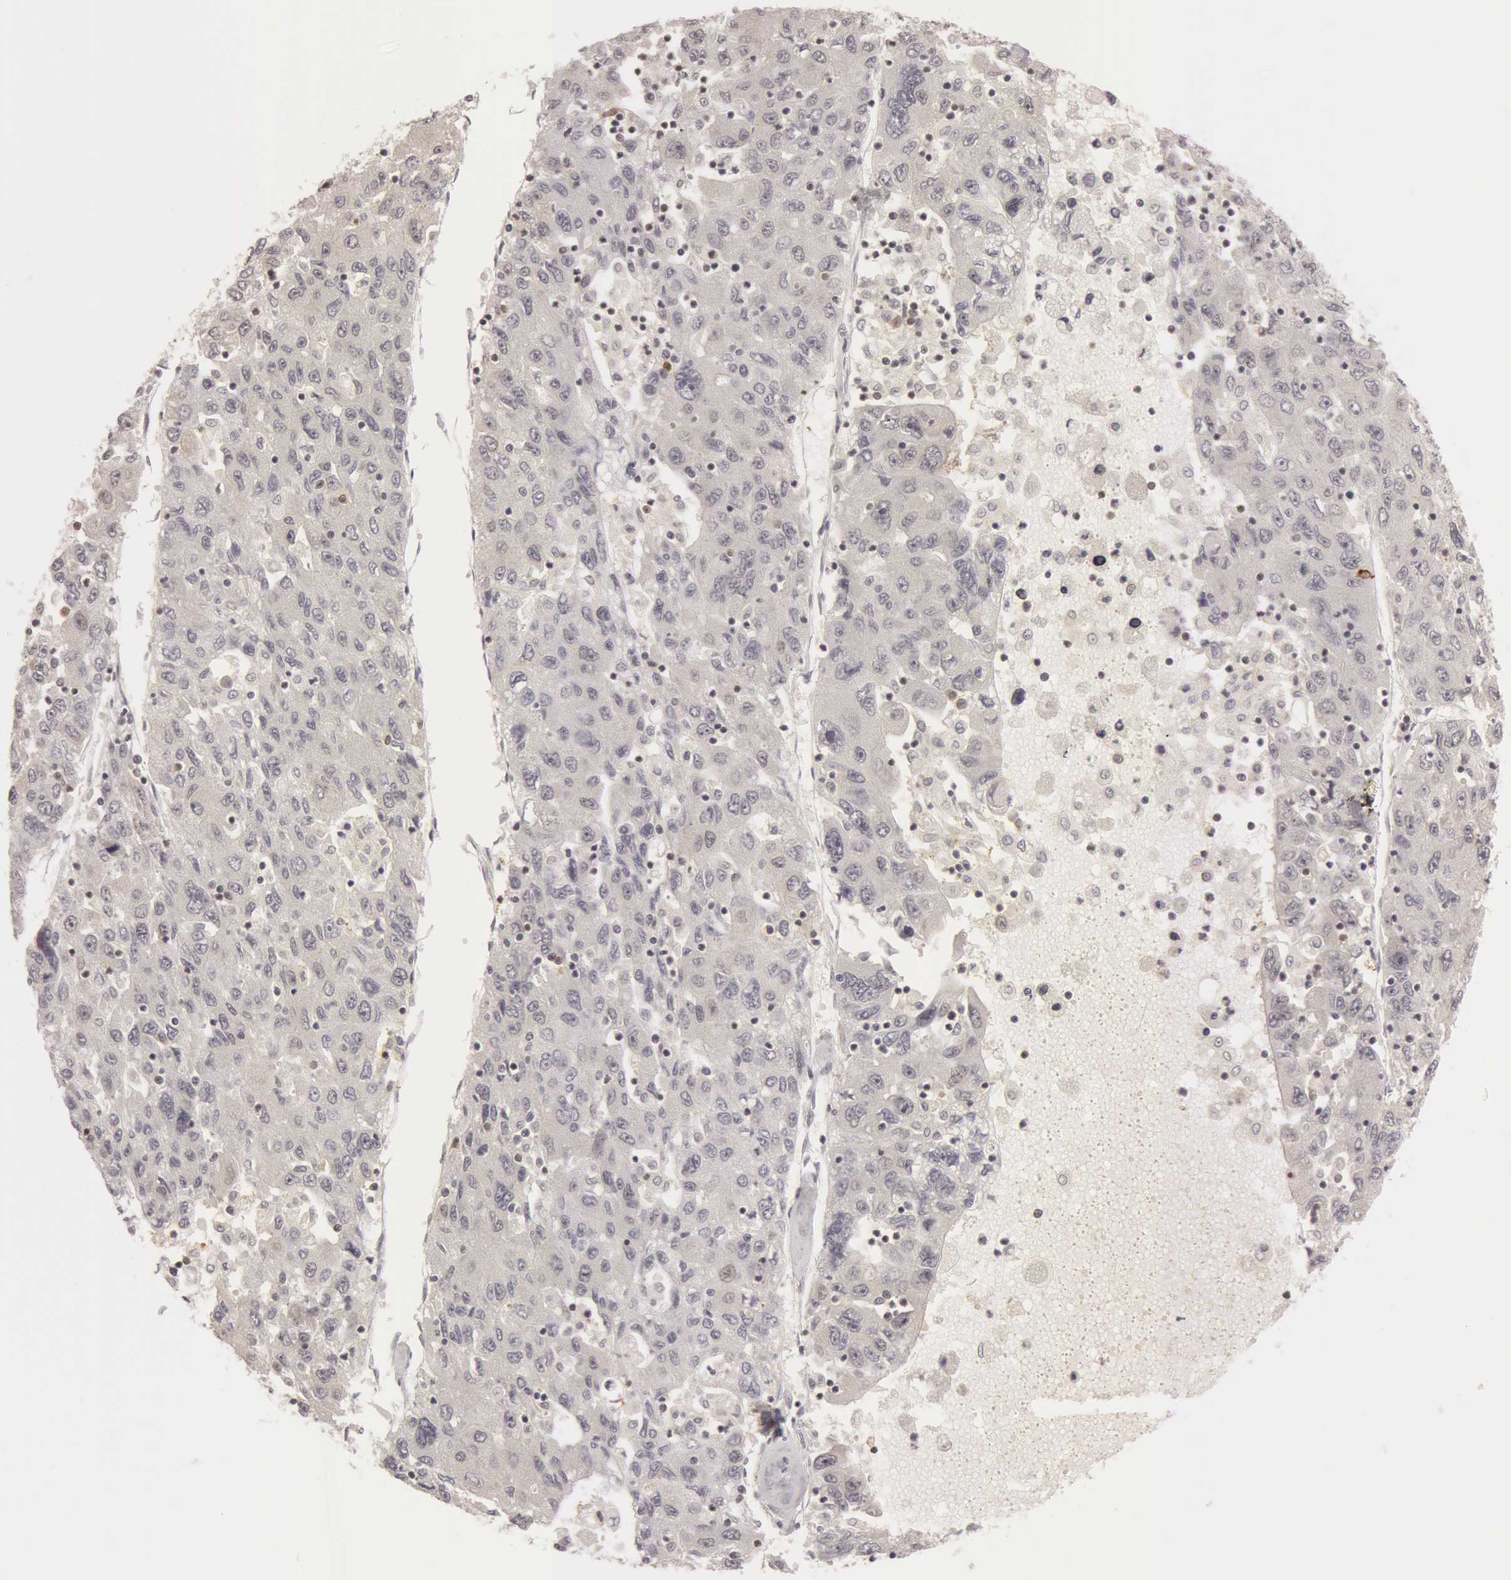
{"staining": {"intensity": "negative", "quantity": "none", "location": "none"}, "tissue": "liver cancer", "cell_type": "Tumor cells", "image_type": "cancer", "snomed": [{"axis": "morphology", "description": "Carcinoma, Hepatocellular, NOS"}, {"axis": "topography", "description": "Liver"}], "caption": "IHC of human liver hepatocellular carcinoma shows no staining in tumor cells. (DAB (3,3'-diaminobenzidine) IHC with hematoxylin counter stain).", "gene": "OASL", "patient": {"sex": "male", "age": 49}}